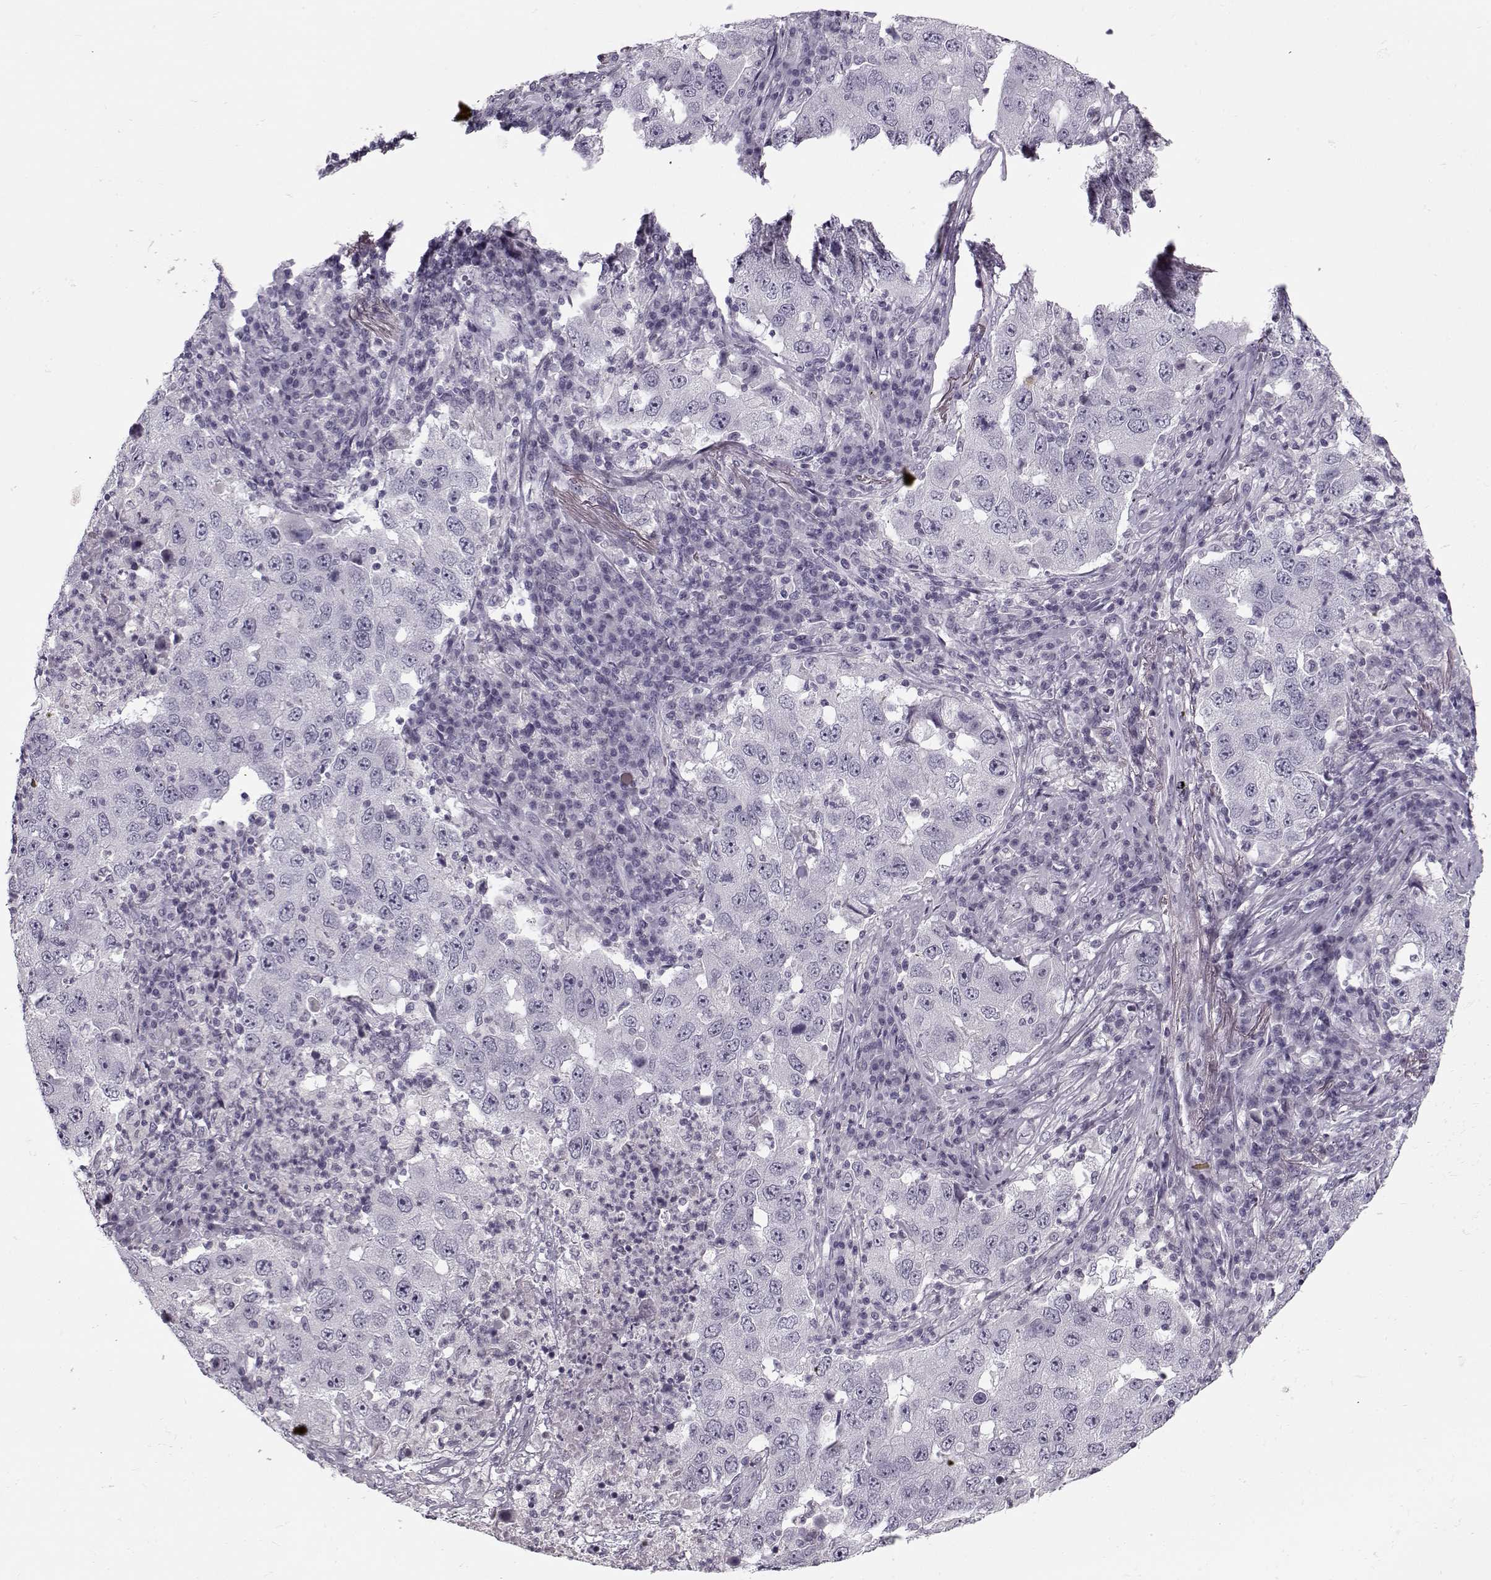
{"staining": {"intensity": "negative", "quantity": "none", "location": "none"}, "tissue": "lung cancer", "cell_type": "Tumor cells", "image_type": "cancer", "snomed": [{"axis": "morphology", "description": "Adenocarcinoma, NOS"}, {"axis": "topography", "description": "Lung"}], "caption": "Human lung adenocarcinoma stained for a protein using immunohistochemistry (IHC) reveals no expression in tumor cells.", "gene": "PNMT", "patient": {"sex": "male", "age": 73}}